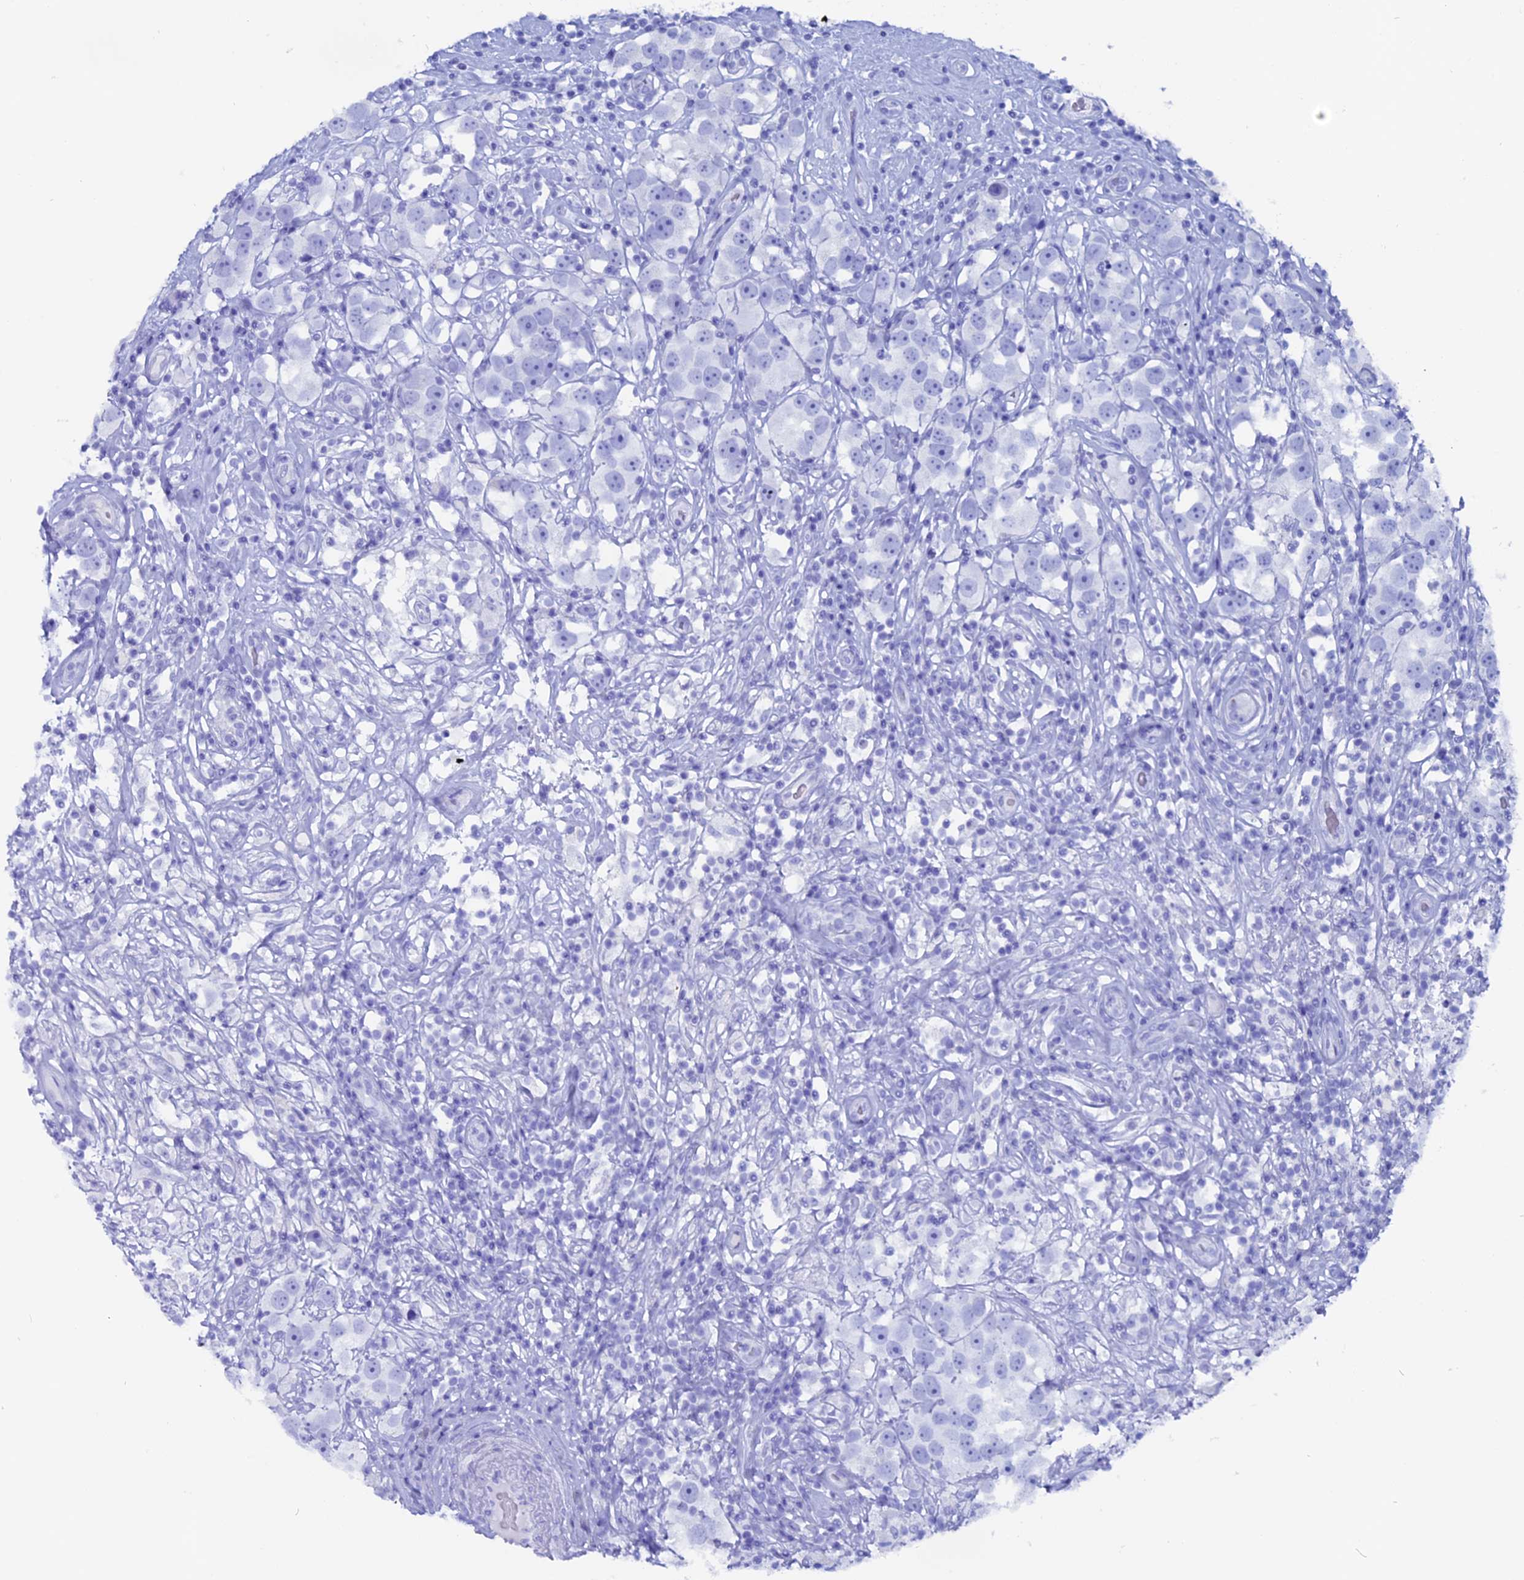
{"staining": {"intensity": "negative", "quantity": "none", "location": "none"}, "tissue": "testis cancer", "cell_type": "Tumor cells", "image_type": "cancer", "snomed": [{"axis": "morphology", "description": "Seminoma, NOS"}, {"axis": "topography", "description": "Testis"}], "caption": "This histopathology image is of testis cancer stained with immunohistochemistry (IHC) to label a protein in brown with the nuclei are counter-stained blue. There is no expression in tumor cells.", "gene": "ANKRD29", "patient": {"sex": "male", "age": 49}}